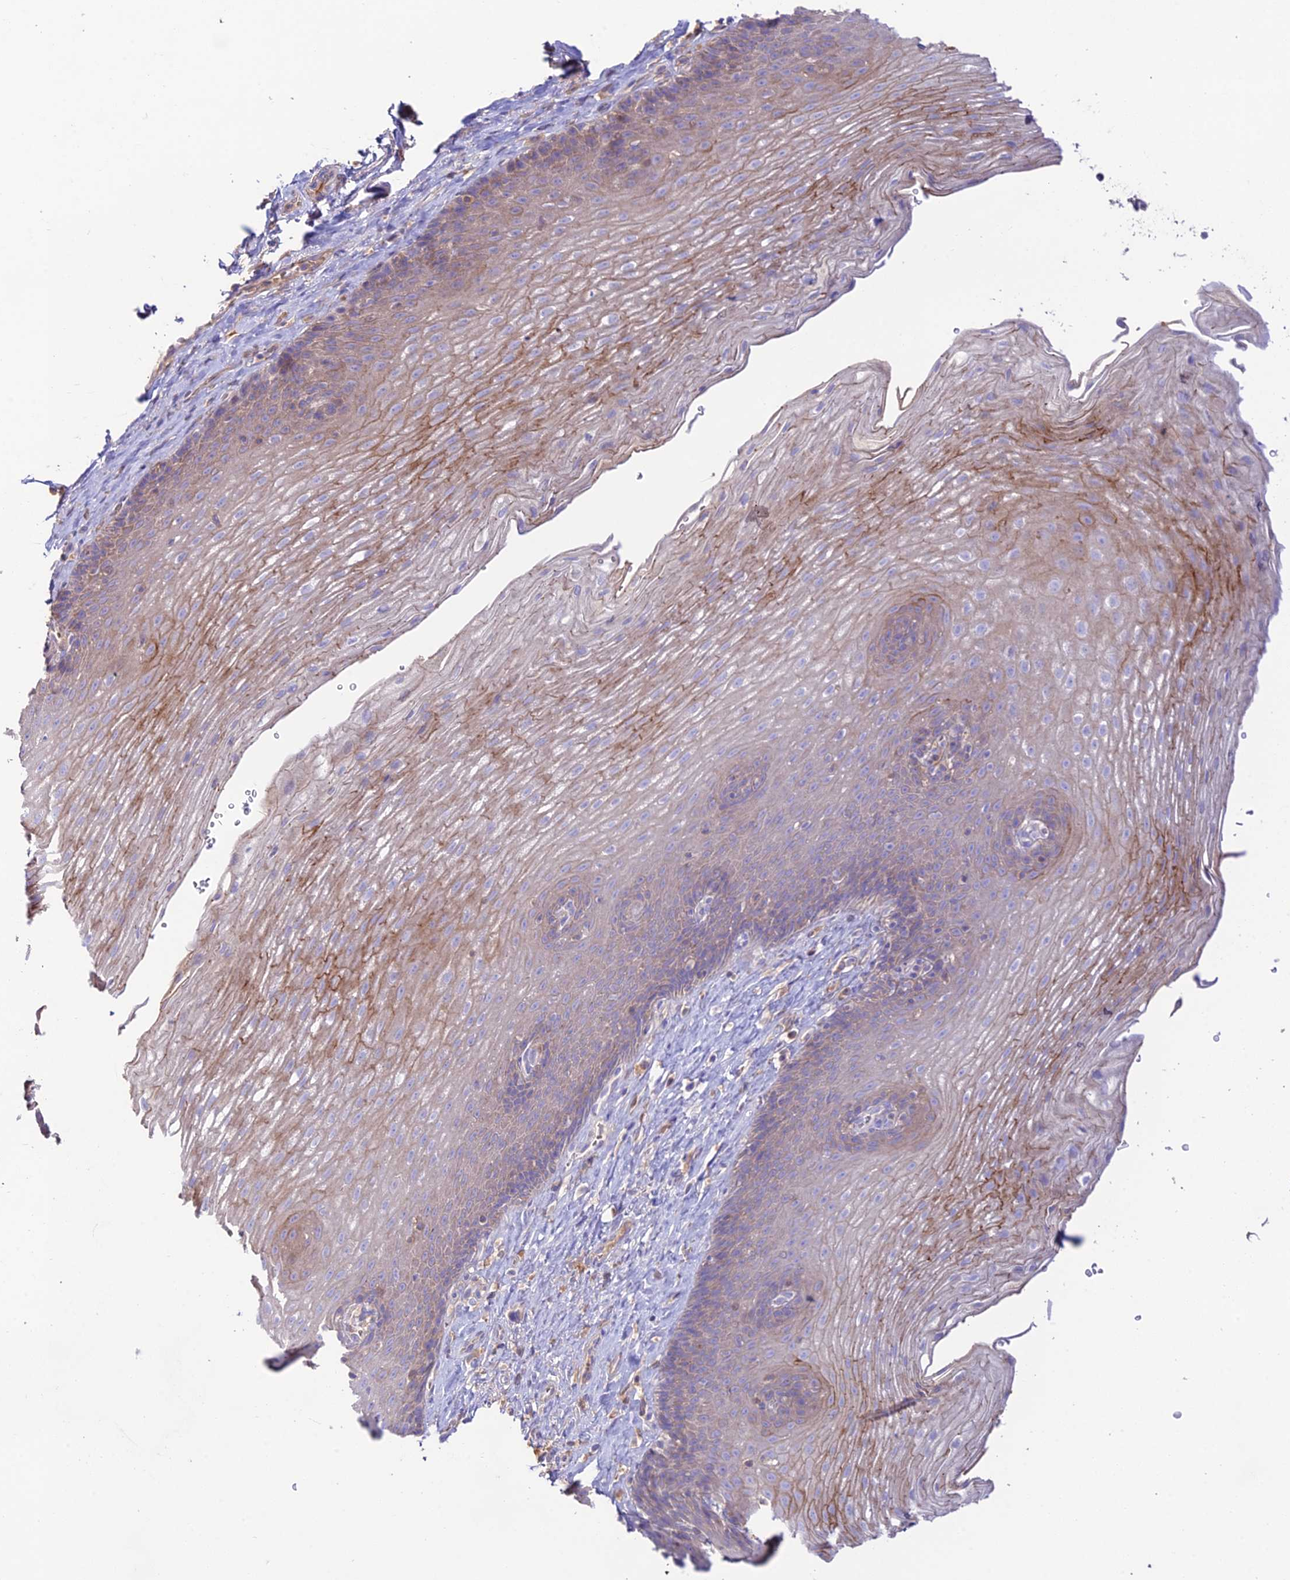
{"staining": {"intensity": "moderate", "quantity": "<25%", "location": "cytoplasmic/membranous"}, "tissue": "esophagus", "cell_type": "Squamous epithelial cells", "image_type": "normal", "snomed": [{"axis": "morphology", "description": "Normal tissue, NOS"}, {"axis": "topography", "description": "Esophagus"}], "caption": "DAB immunohistochemical staining of benign esophagus shows moderate cytoplasmic/membranous protein expression in about <25% of squamous epithelial cells. (Stains: DAB in brown, nuclei in blue, Microscopy: brightfield microscopy at high magnification).", "gene": "NLRP9", "patient": {"sex": "male", "age": 60}}